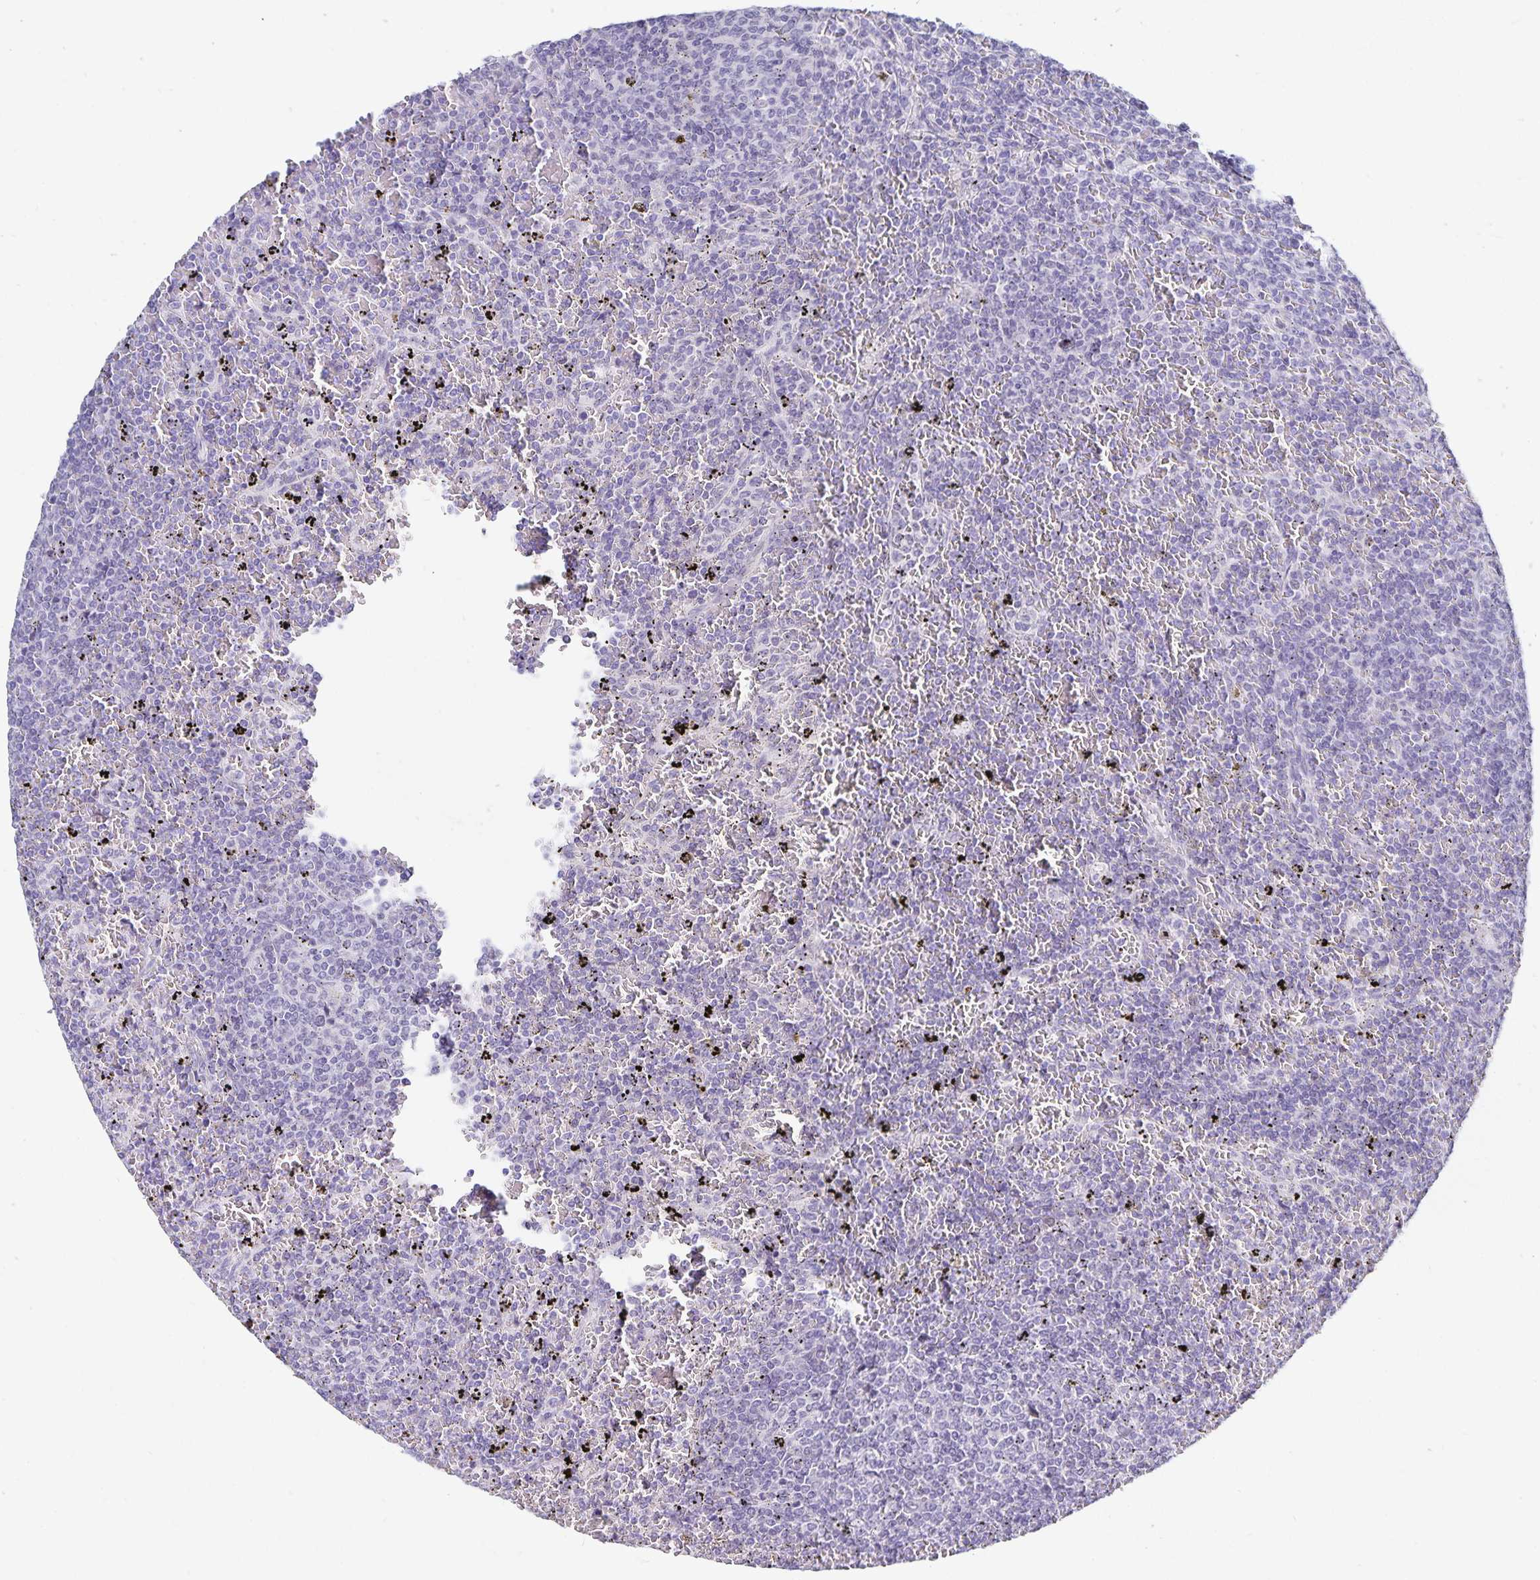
{"staining": {"intensity": "negative", "quantity": "none", "location": "none"}, "tissue": "lymphoma", "cell_type": "Tumor cells", "image_type": "cancer", "snomed": [{"axis": "morphology", "description": "Malignant lymphoma, non-Hodgkin's type, Low grade"}, {"axis": "topography", "description": "Spleen"}], "caption": "Immunohistochemical staining of malignant lymphoma, non-Hodgkin's type (low-grade) shows no significant positivity in tumor cells.", "gene": "HMGB3", "patient": {"sex": "female", "age": 77}}